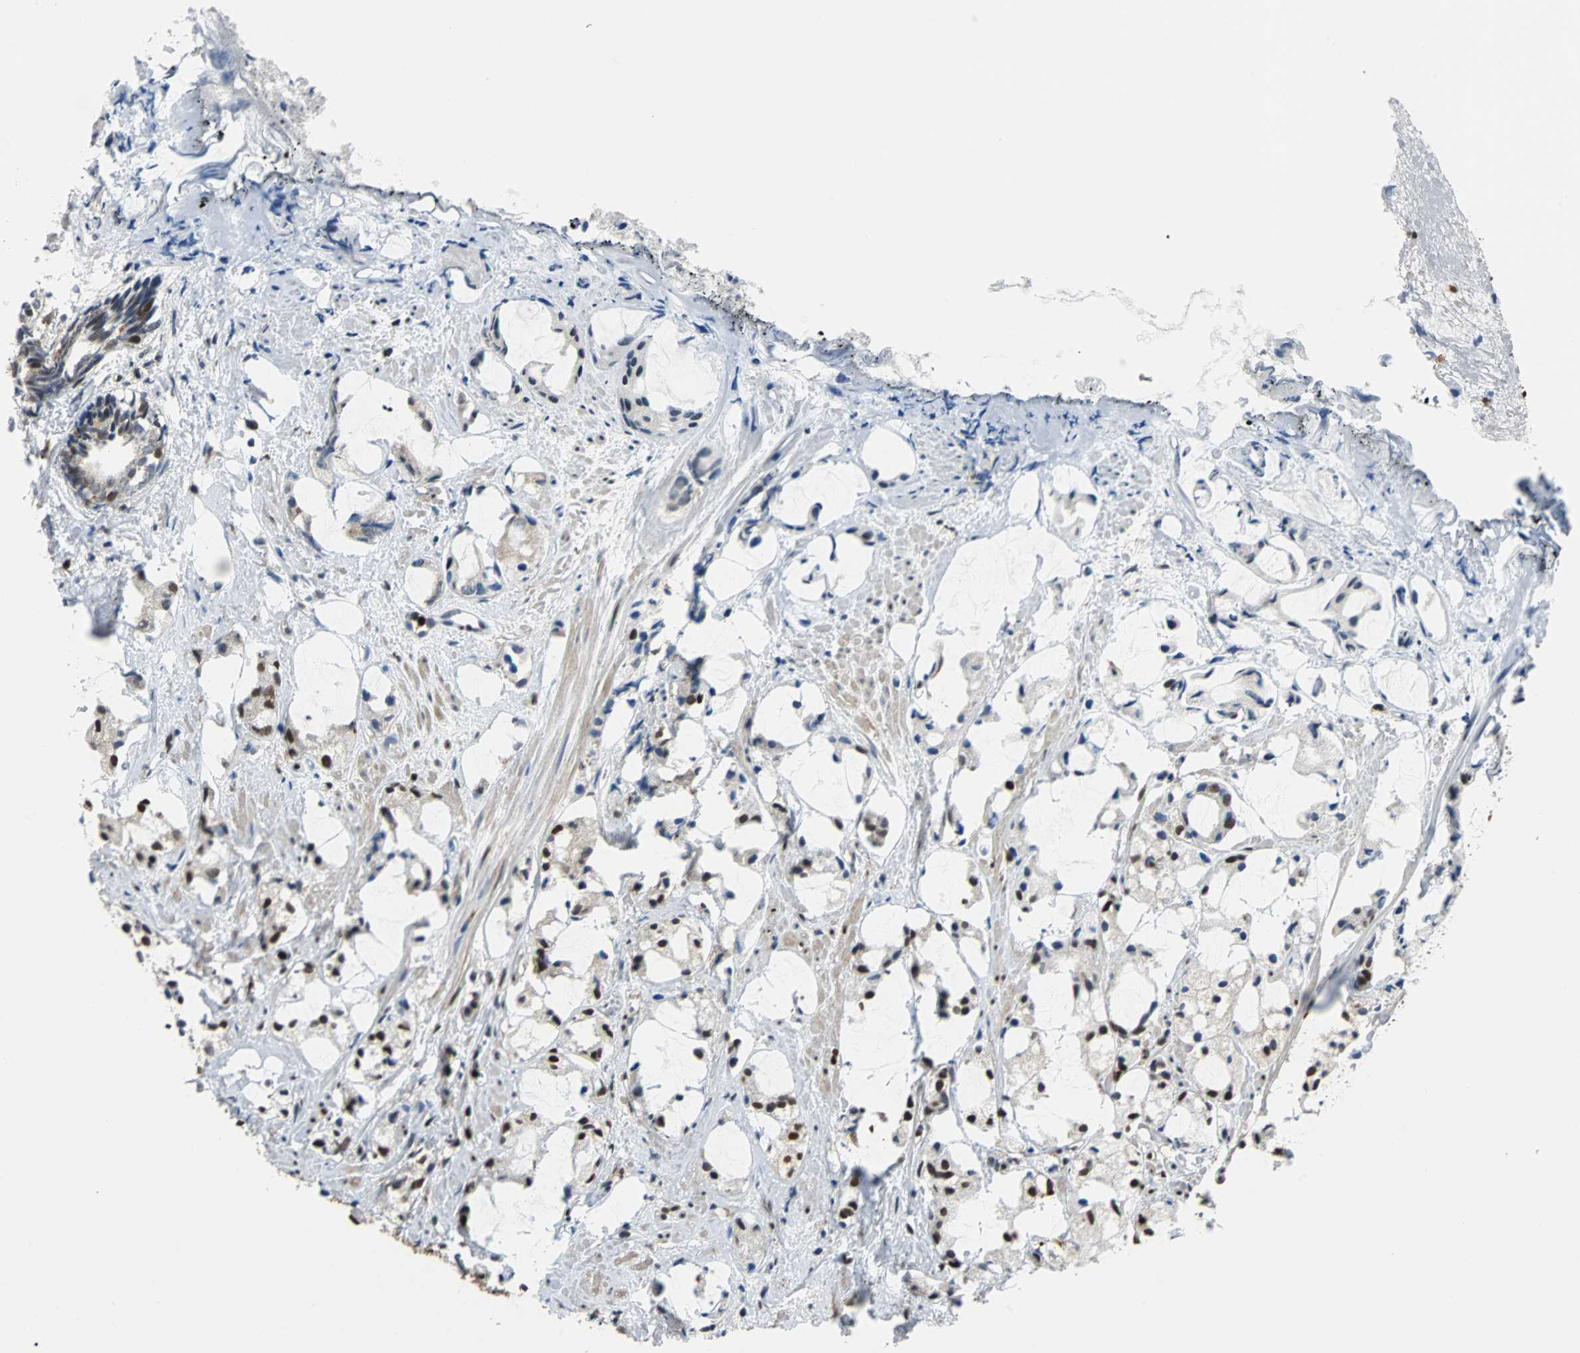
{"staining": {"intensity": "strong", "quantity": "25%-75%", "location": "nuclear"}, "tissue": "prostate cancer", "cell_type": "Tumor cells", "image_type": "cancer", "snomed": [{"axis": "morphology", "description": "Adenocarcinoma, High grade"}, {"axis": "topography", "description": "Prostate"}], "caption": "Immunohistochemical staining of high-grade adenocarcinoma (prostate) demonstrates high levels of strong nuclear protein expression in about 25%-75% of tumor cells. (Stains: DAB (3,3'-diaminobenzidine) in brown, nuclei in blue, Microscopy: brightfield microscopy at high magnification).", "gene": "XRCC4", "patient": {"sex": "male", "age": 85}}